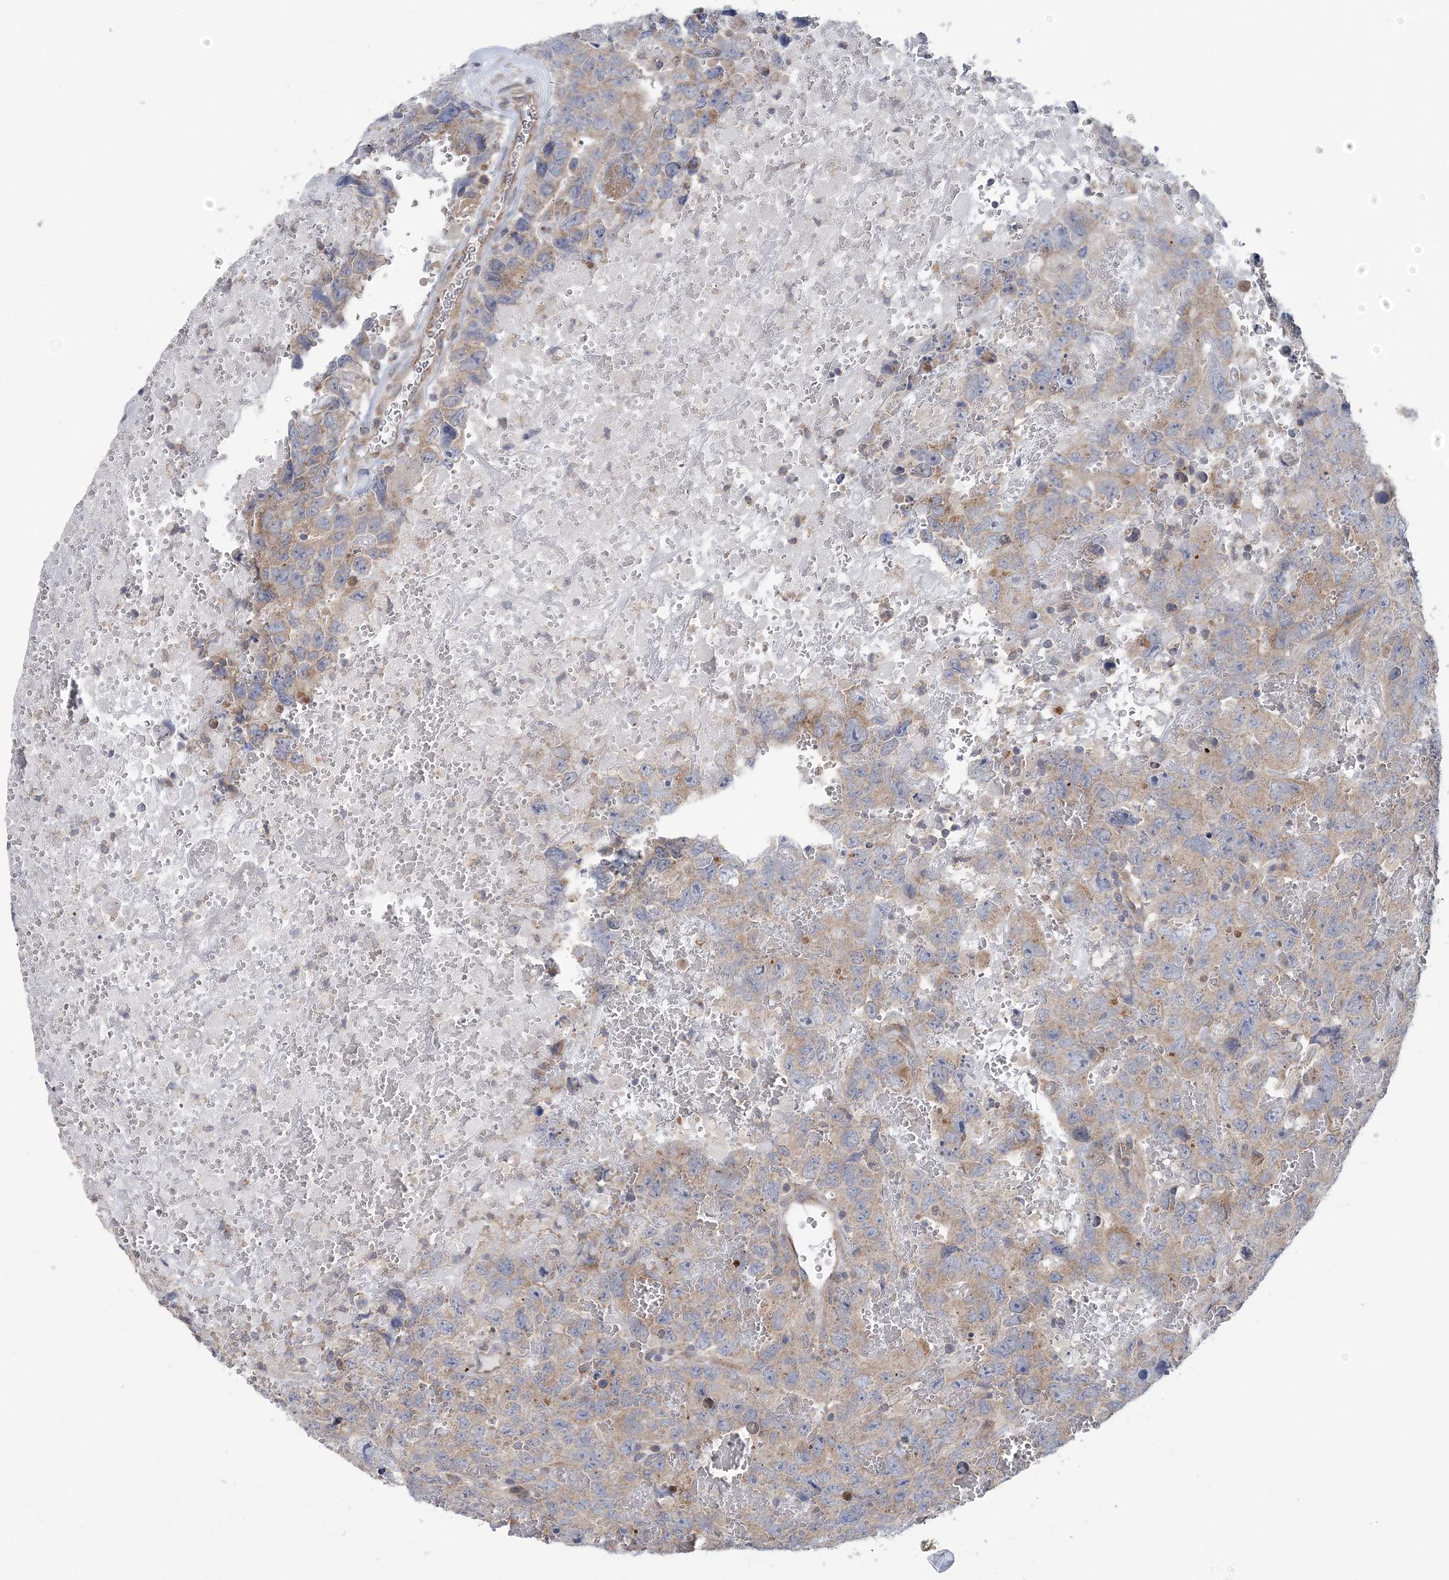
{"staining": {"intensity": "weak", "quantity": ">75%", "location": "cytoplasmic/membranous"}, "tissue": "testis cancer", "cell_type": "Tumor cells", "image_type": "cancer", "snomed": [{"axis": "morphology", "description": "Carcinoma, Embryonal, NOS"}, {"axis": "topography", "description": "Testis"}], "caption": "Embryonal carcinoma (testis) stained with a protein marker reveals weak staining in tumor cells.", "gene": "COPE", "patient": {"sex": "male", "age": 45}}